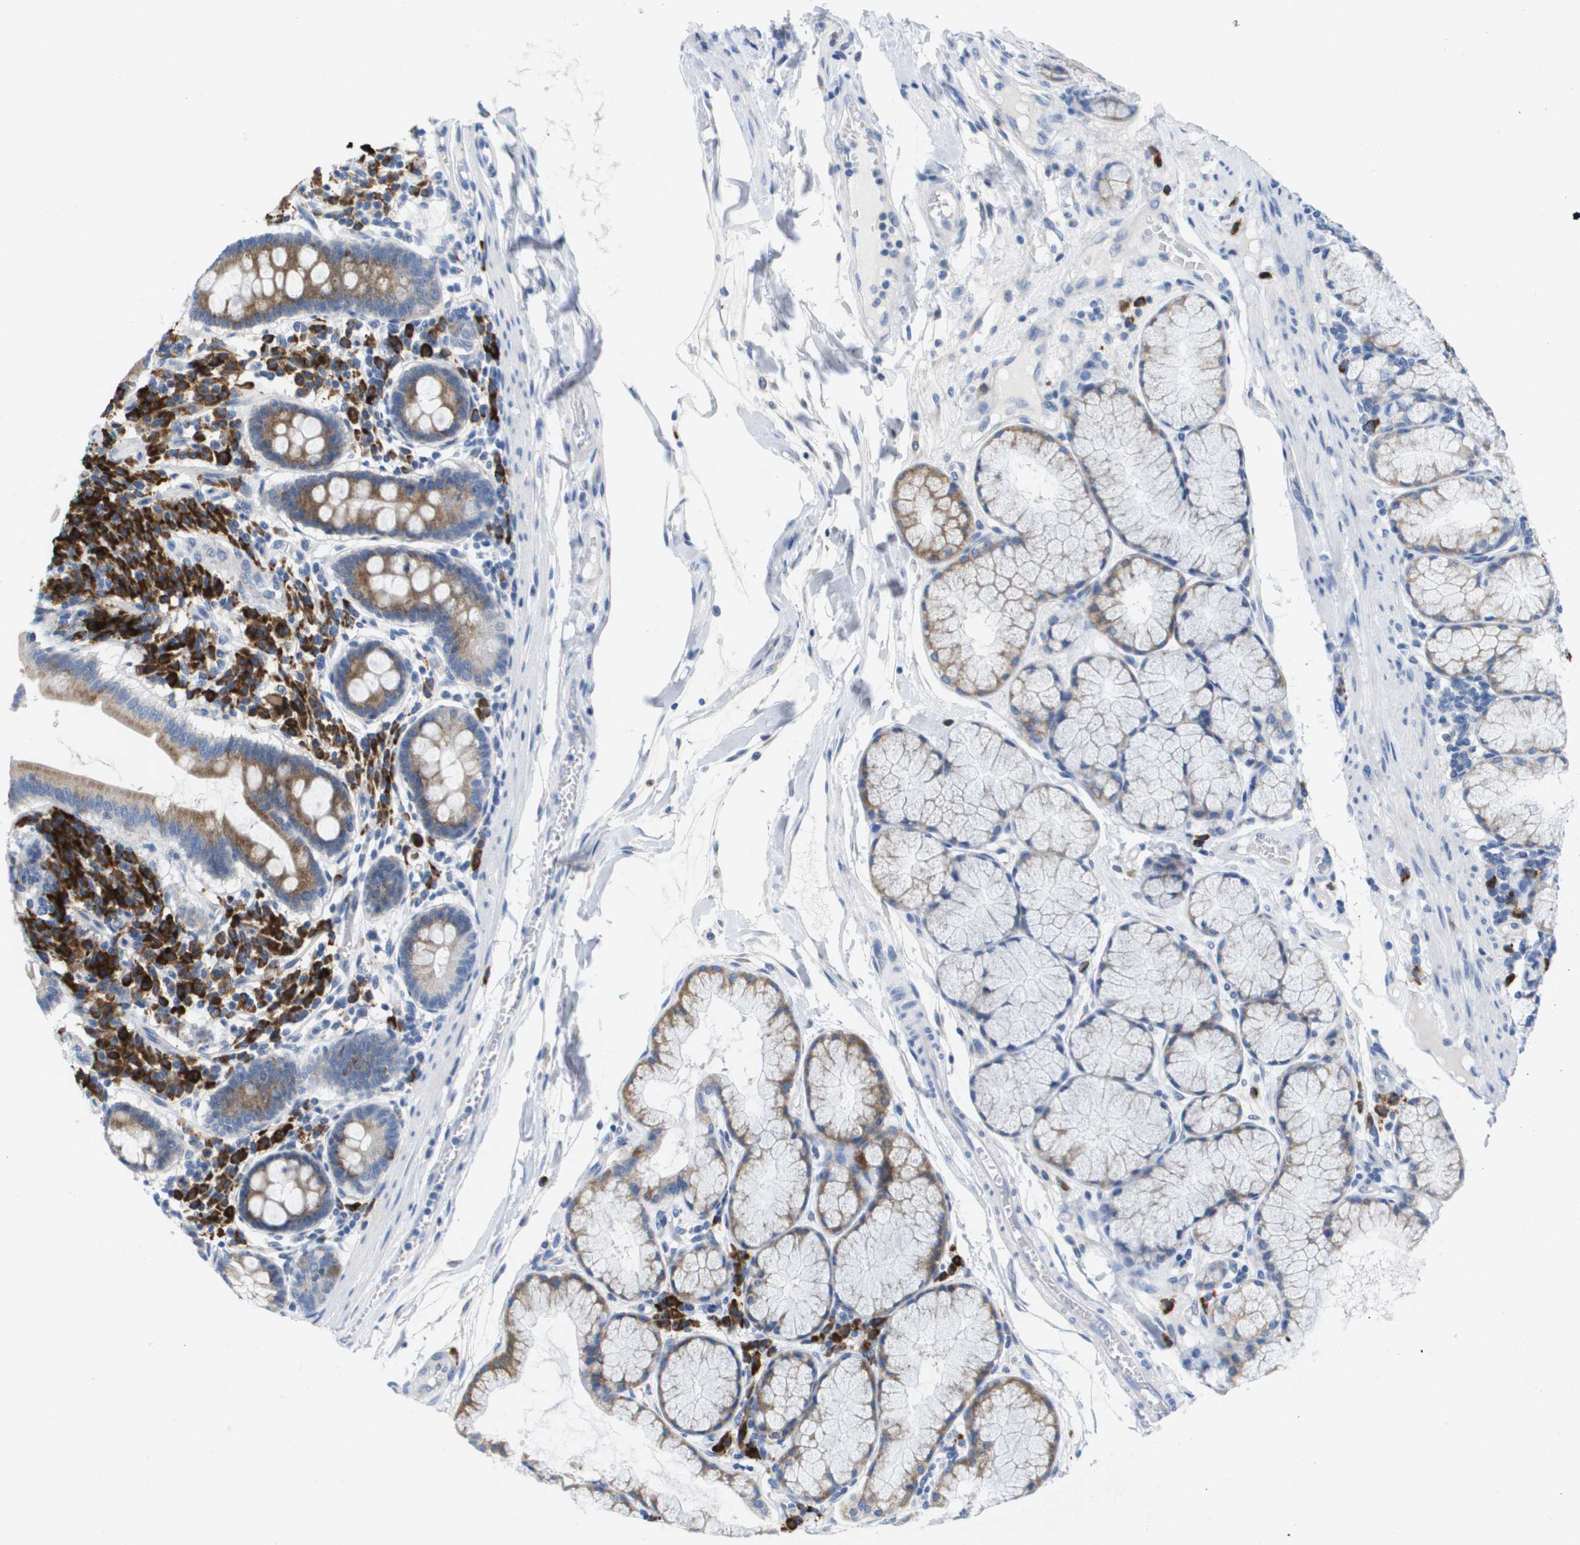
{"staining": {"intensity": "moderate", "quantity": "25%-75%", "location": "cytoplasmic/membranous"}, "tissue": "duodenum", "cell_type": "Glandular cells", "image_type": "normal", "snomed": [{"axis": "morphology", "description": "Normal tissue, NOS"}, {"axis": "topography", "description": "Duodenum"}], "caption": "The histopathology image reveals staining of unremarkable duodenum, revealing moderate cytoplasmic/membranous protein expression (brown color) within glandular cells.", "gene": "CD3G", "patient": {"sex": "male", "age": 50}}